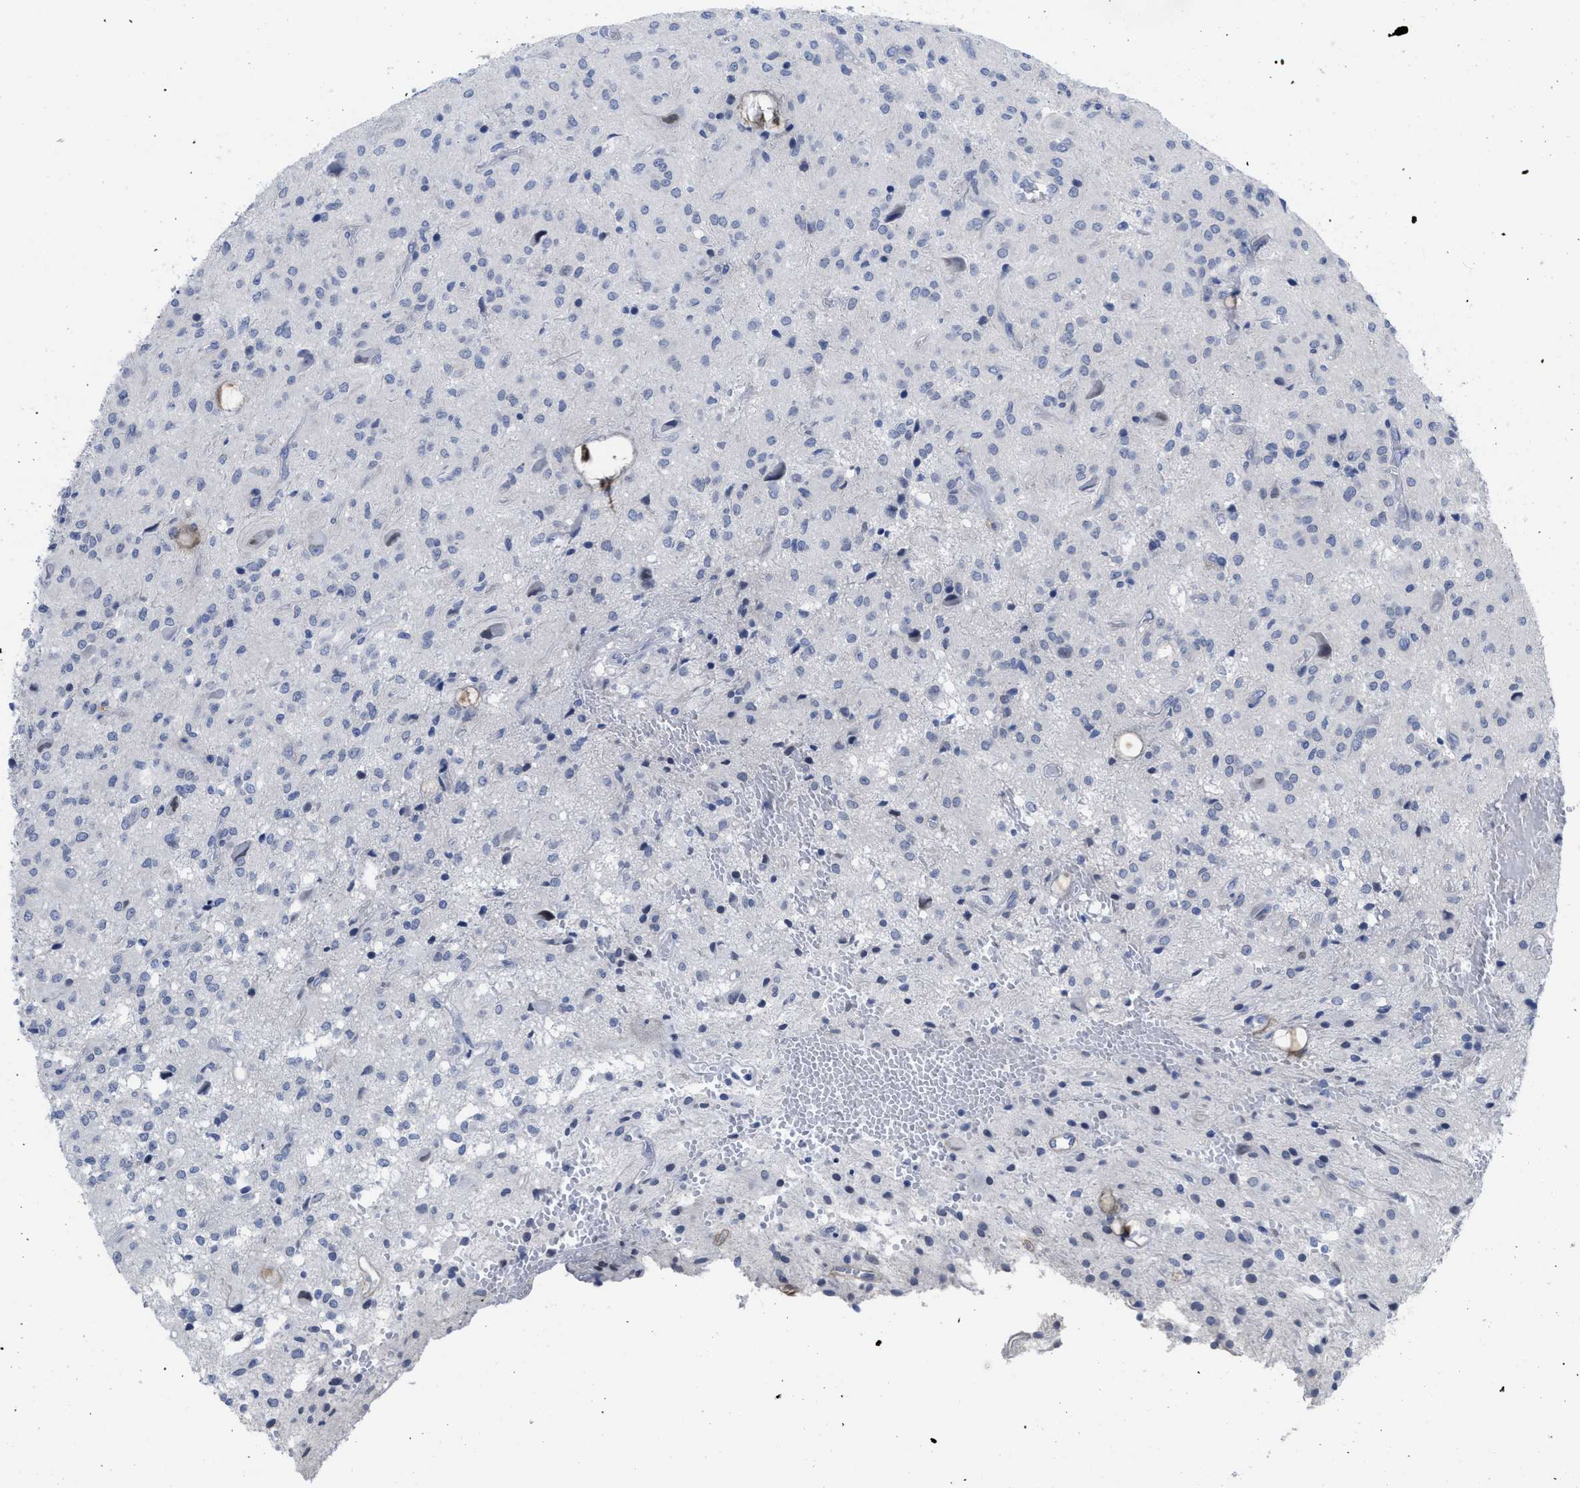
{"staining": {"intensity": "negative", "quantity": "none", "location": "none"}, "tissue": "glioma", "cell_type": "Tumor cells", "image_type": "cancer", "snomed": [{"axis": "morphology", "description": "Glioma, malignant, High grade"}, {"axis": "topography", "description": "Brain"}], "caption": "A high-resolution photomicrograph shows immunohistochemistry staining of high-grade glioma (malignant), which displays no significant expression in tumor cells. (DAB immunohistochemistry (IHC), high magnification).", "gene": "ACKR1", "patient": {"sex": "female", "age": 59}}